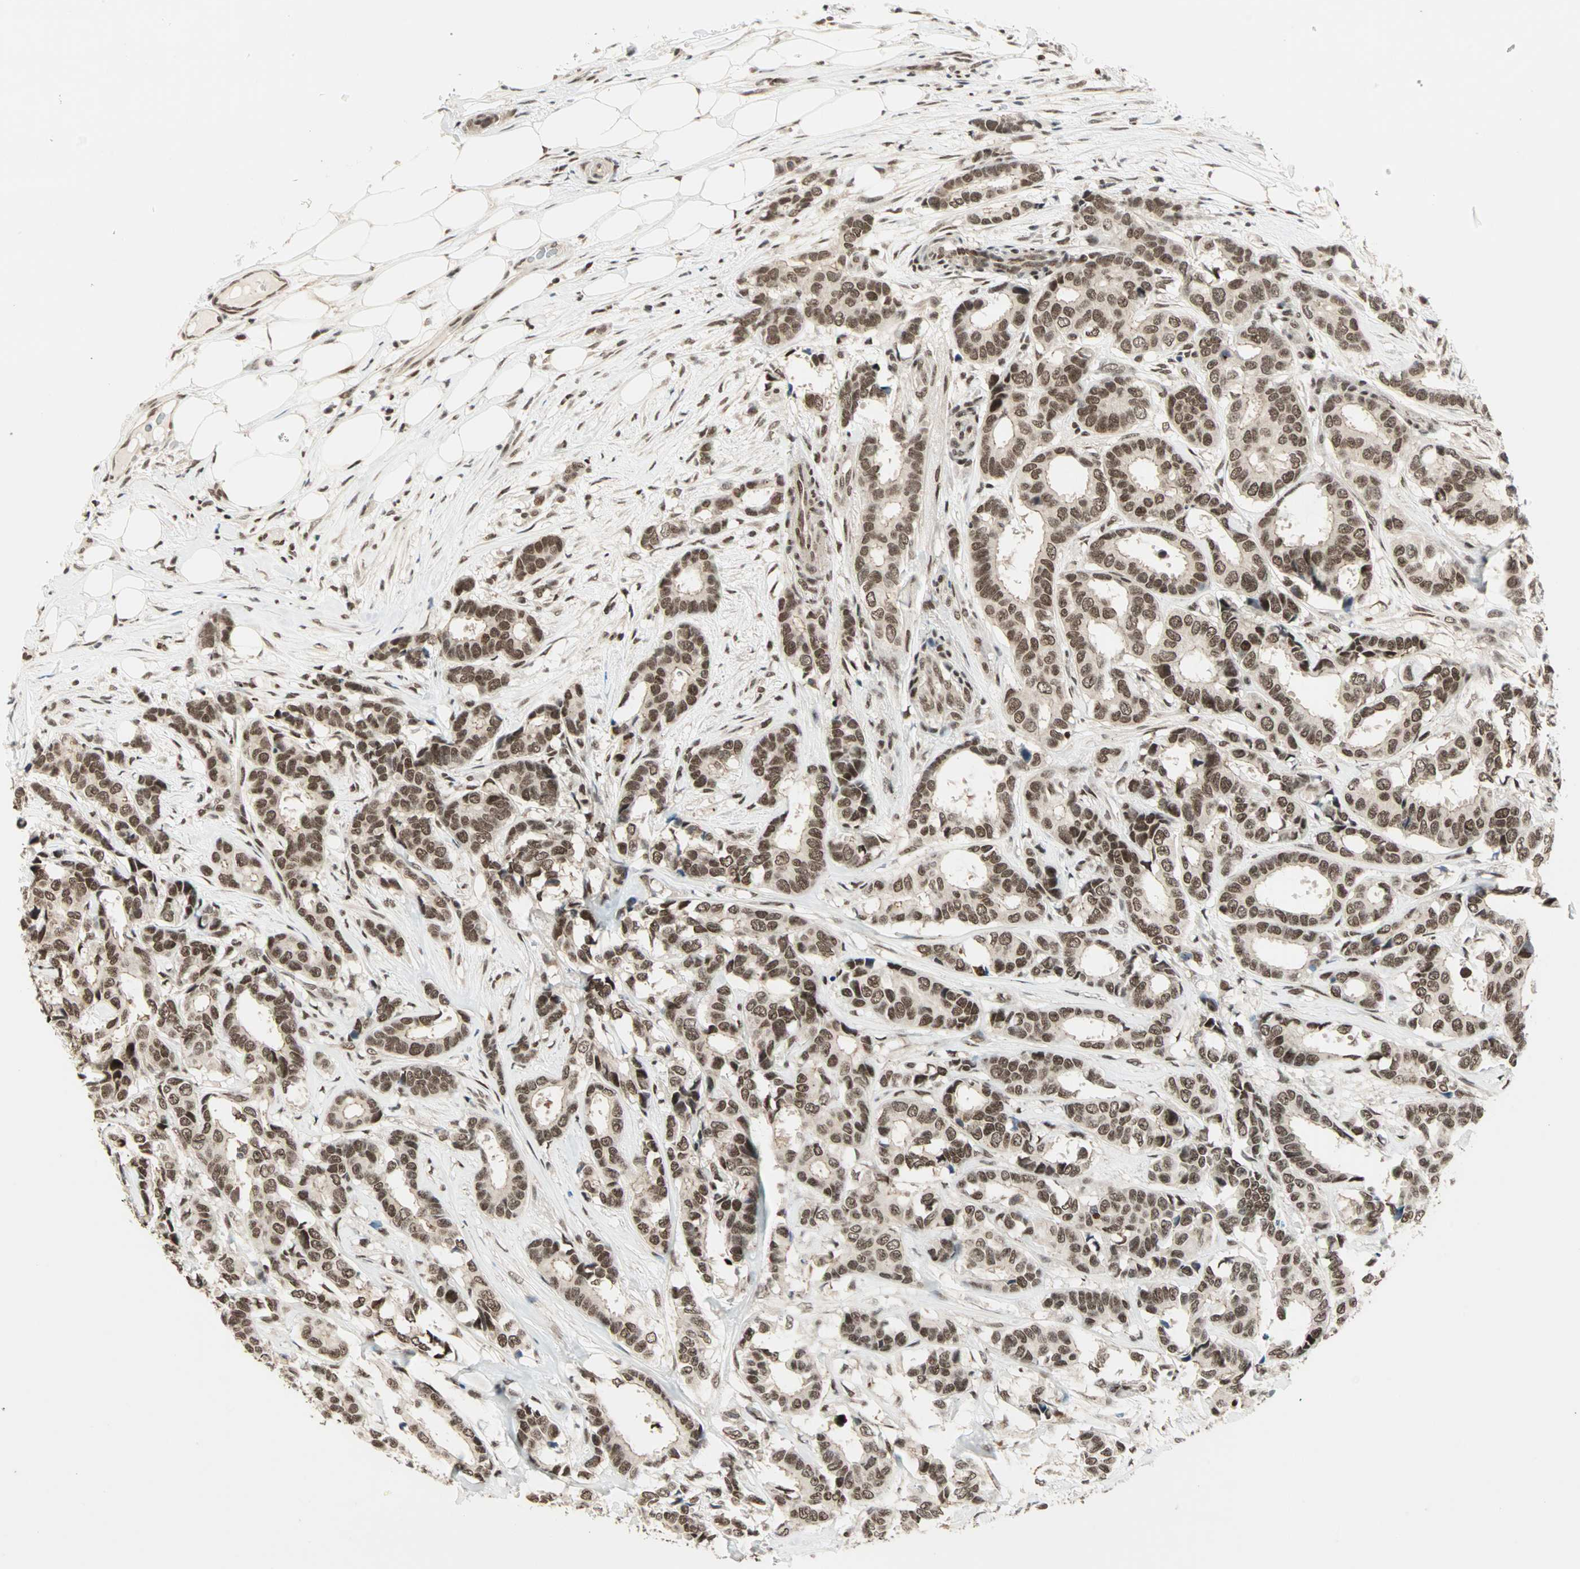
{"staining": {"intensity": "moderate", "quantity": ">75%", "location": "nuclear"}, "tissue": "breast cancer", "cell_type": "Tumor cells", "image_type": "cancer", "snomed": [{"axis": "morphology", "description": "Duct carcinoma"}, {"axis": "topography", "description": "Breast"}], "caption": "Immunohistochemistry of breast invasive ductal carcinoma displays medium levels of moderate nuclear staining in approximately >75% of tumor cells. The staining is performed using DAB brown chromogen to label protein expression. The nuclei are counter-stained blue using hematoxylin.", "gene": "BLM", "patient": {"sex": "female", "age": 87}}